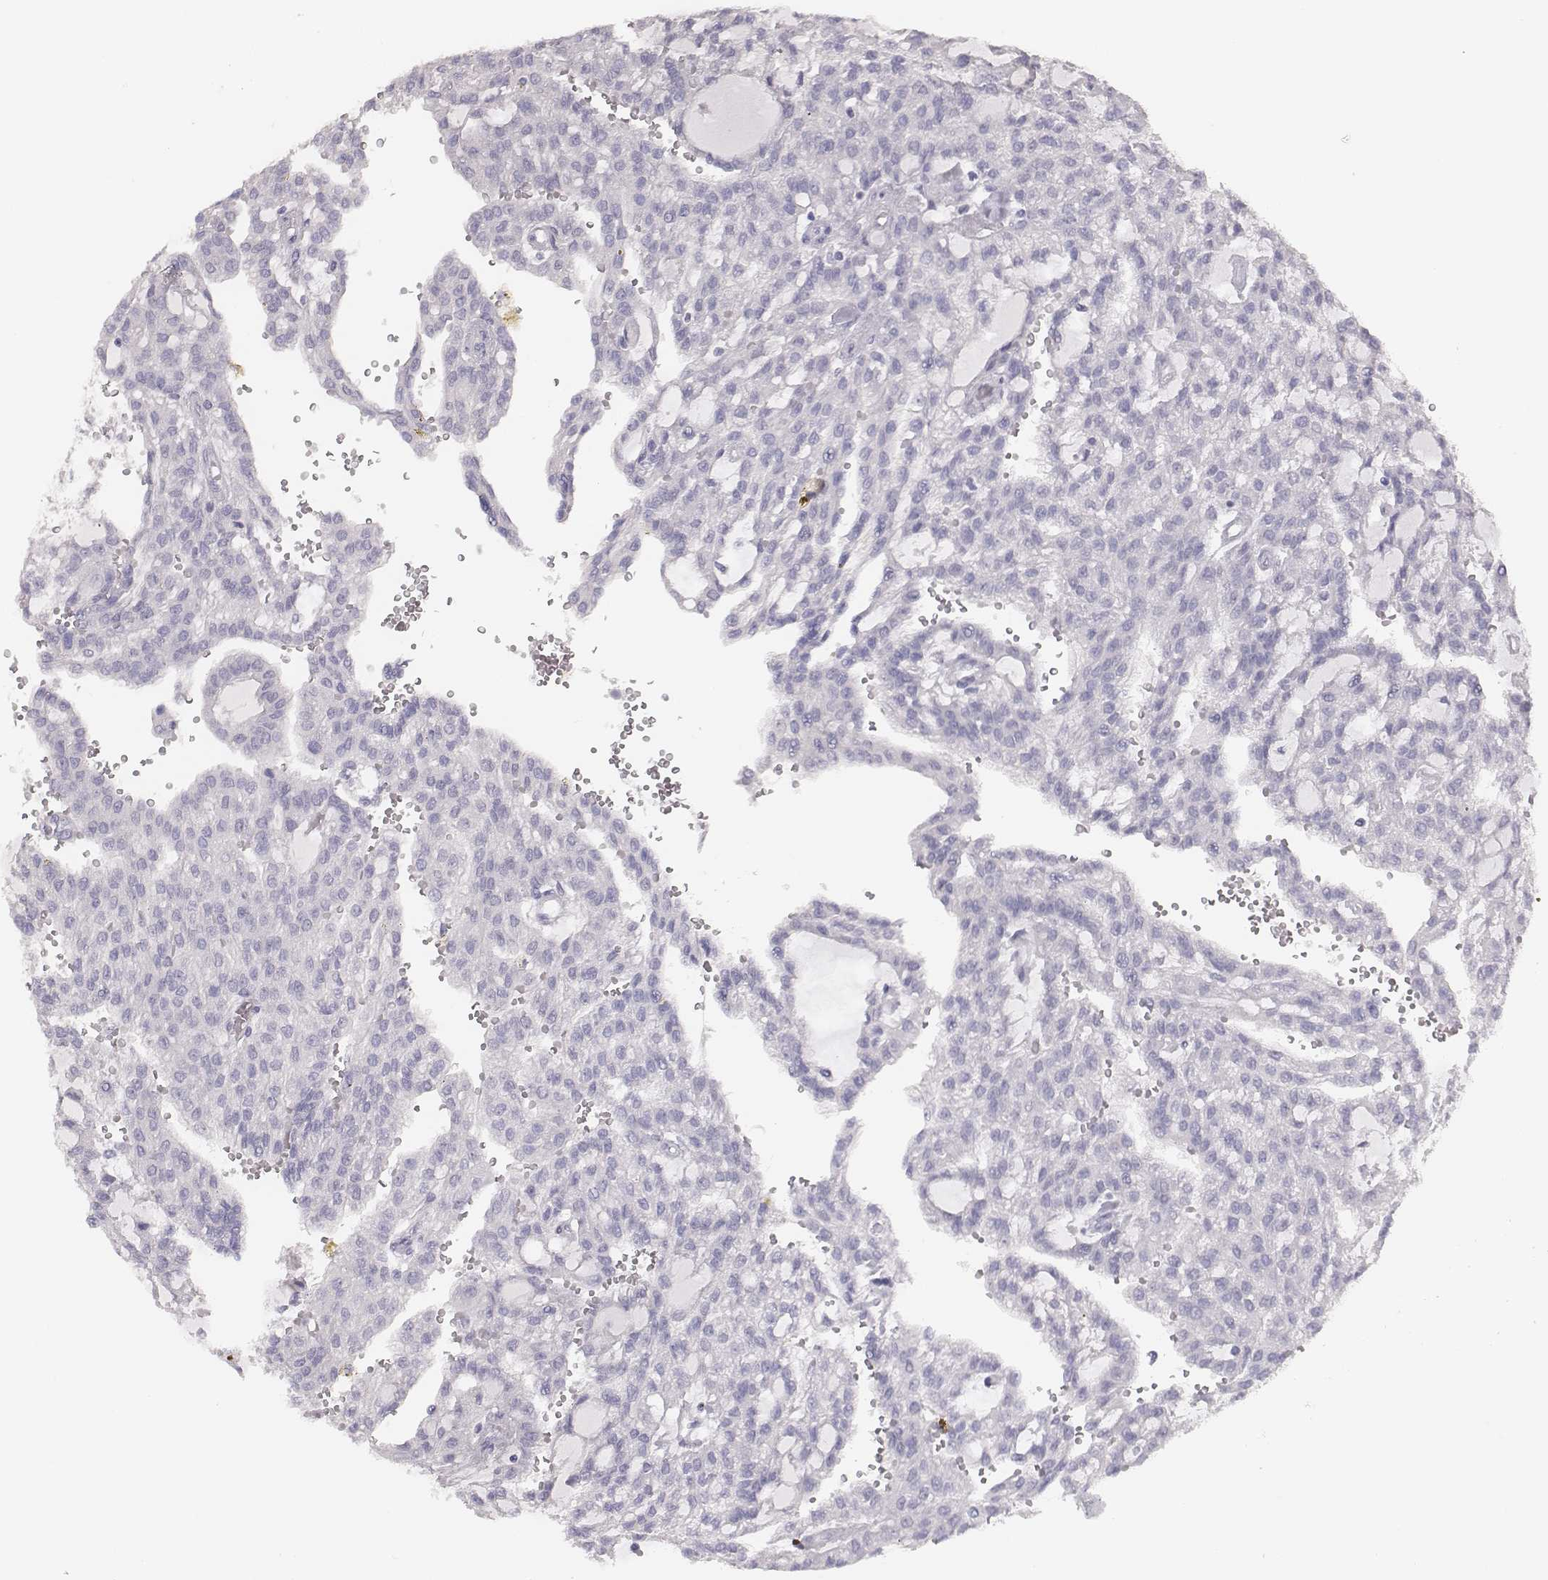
{"staining": {"intensity": "negative", "quantity": "none", "location": "none"}, "tissue": "renal cancer", "cell_type": "Tumor cells", "image_type": "cancer", "snomed": [{"axis": "morphology", "description": "Adenocarcinoma, NOS"}, {"axis": "topography", "description": "Kidney"}], "caption": "IHC photomicrograph of neoplastic tissue: renal cancer stained with DAB (3,3'-diaminobenzidine) demonstrates no significant protein positivity in tumor cells. (IHC, brightfield microscopy, high magnification).", "gene": "MYH6", "patient": {"sex": "male", "age": 63}}